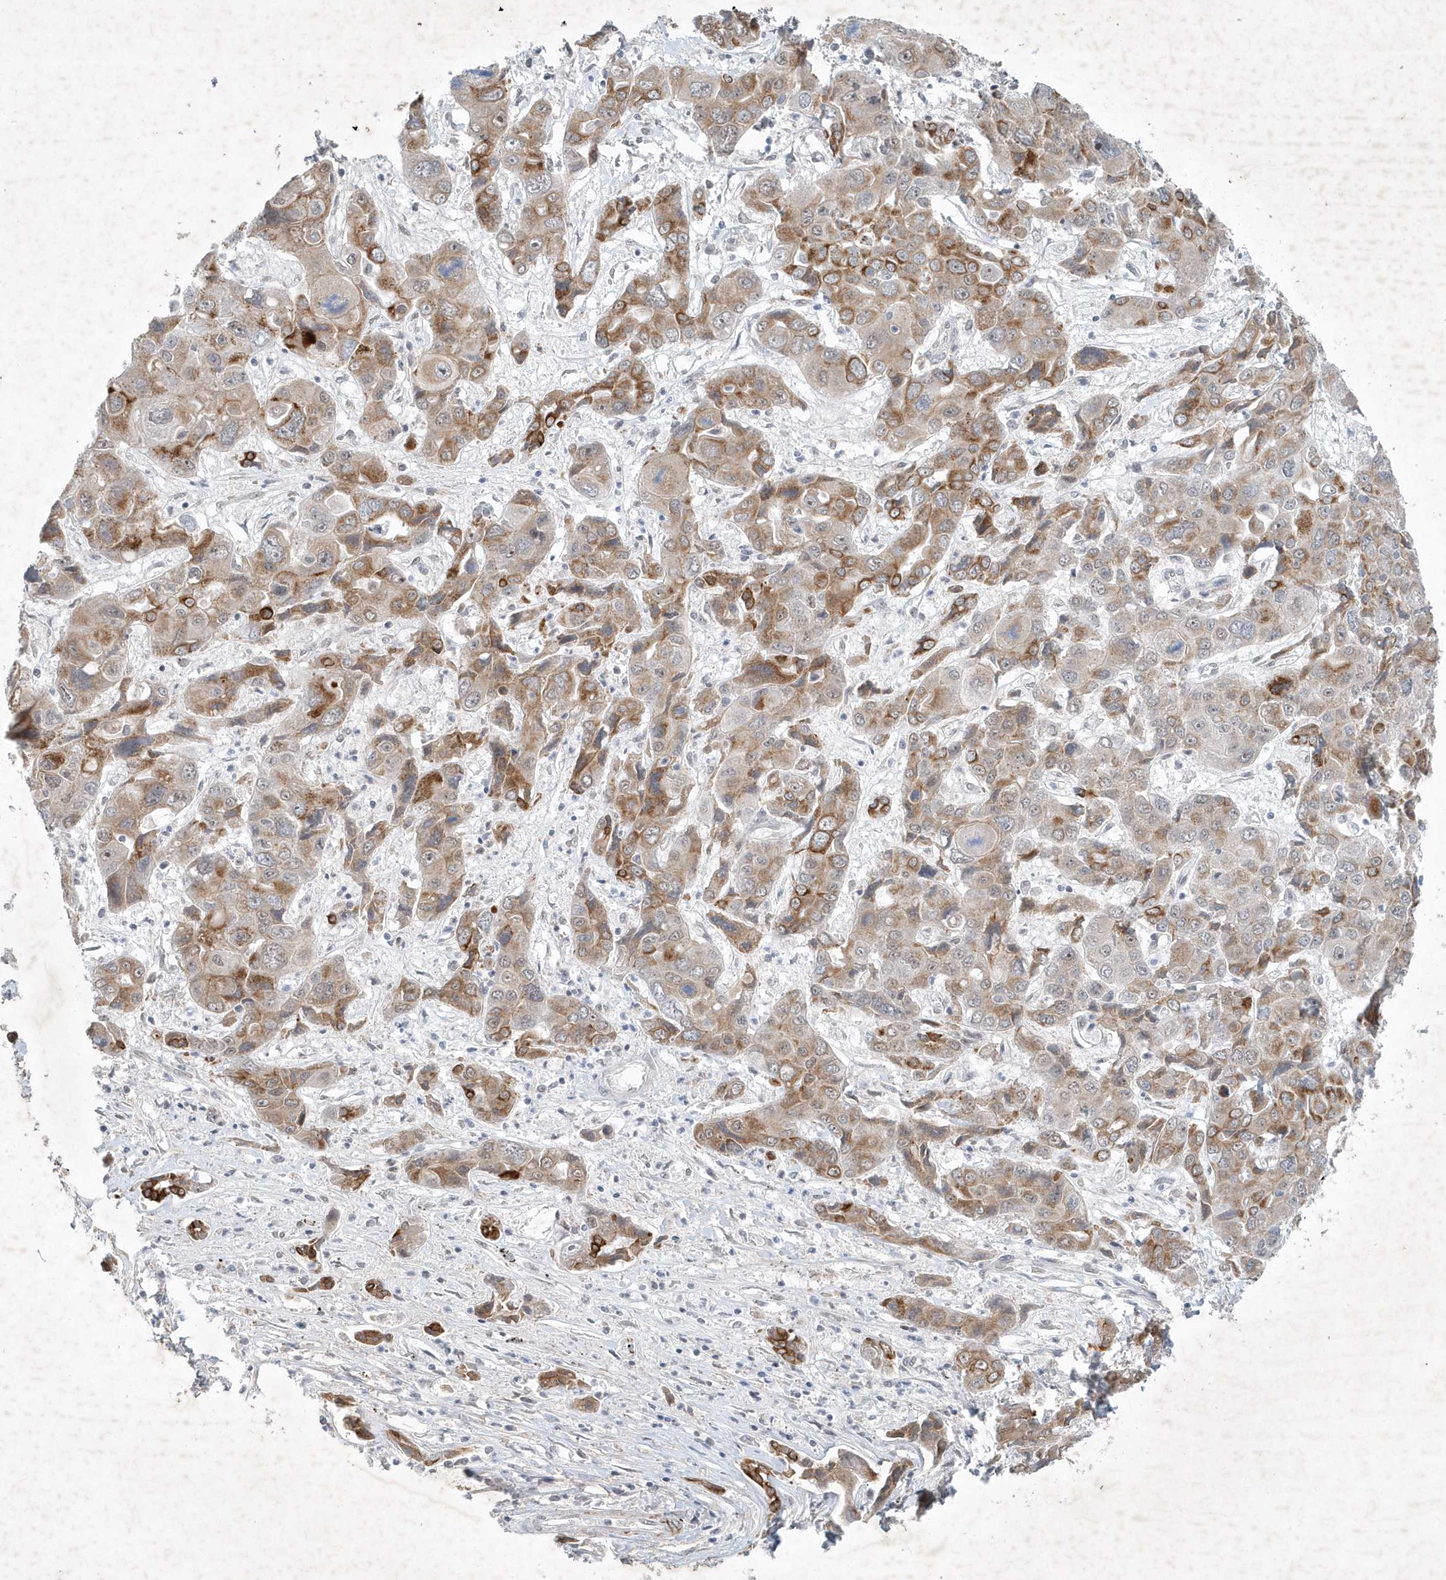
{"staining": {"intensity": "moderate", "quantity": ">75%", "location": "cytoplasmic/membranous"}, "tissue": "liver cancer", "cell_type": "Tumor cells", "image_type": "cancer", "snomed": [{"axis": "morphology", "description": "Cholangiocarcinoma"}, {"axis": "topography", "description": "Liver"}], "caption": "Protein analysis of liver cholangiocarcinoma tissue exhibits moderate cytoplasmic/membranous positivity in about >75% of tumor cells.", "gene": "ZBTB9", "patient": {"sex": "male", "age": 67}}